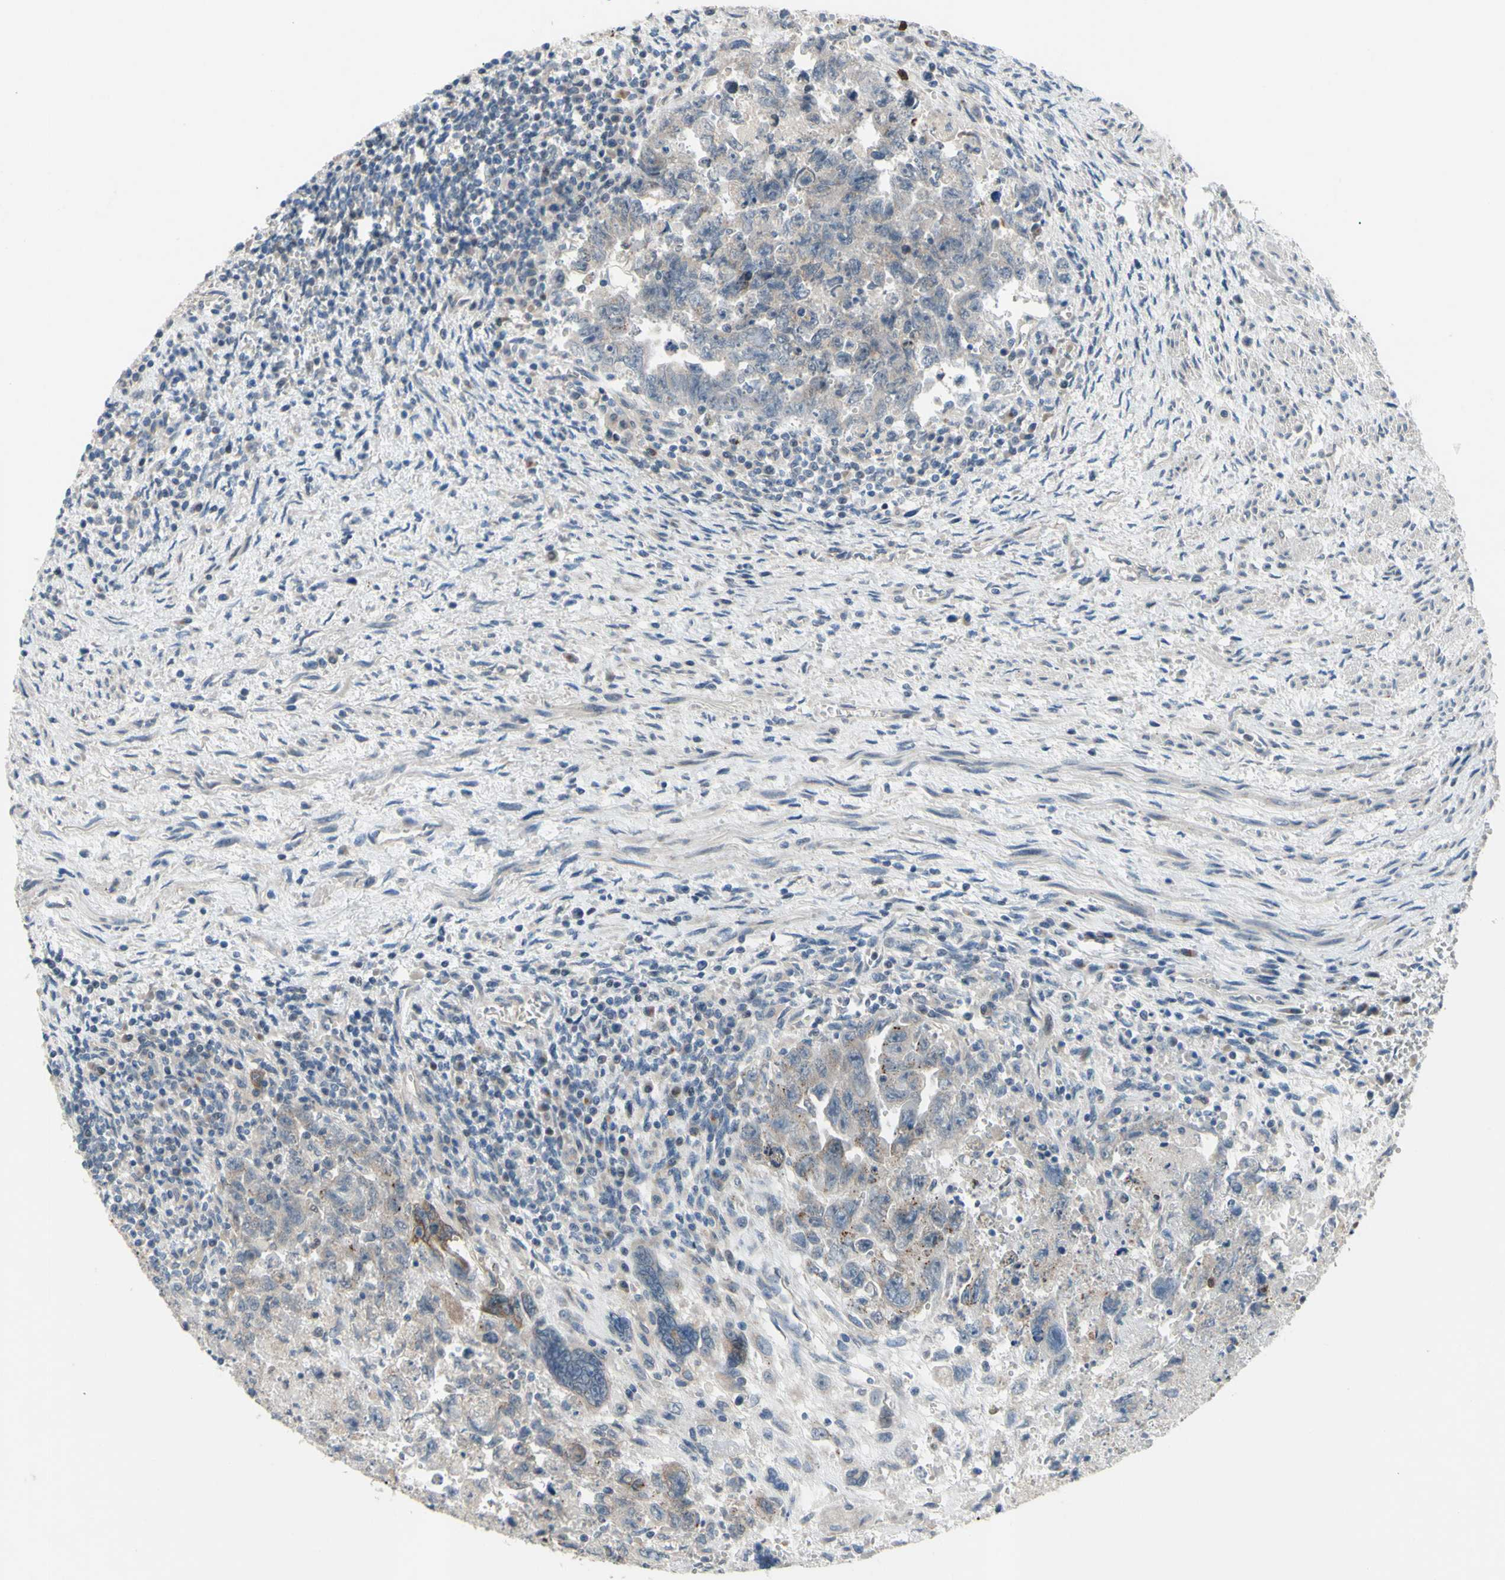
{"staining": {"intensity": "weak", "quantity": ">75%", "location": "nuclear"}, "tissue": "testis cancer", "cell_type": "Tumor cells", "image_type": "cancer", "snomed": [{"axis": "morphology", "description": "Carcinoma, Embryonal, NOS"}, {"axis": "topography", "description": "Testis"}], "caption": "Testis cancer stained with a protein marker displays weak staining in tumor cells.", "gene": "GRAMD2B", "patient": {"sex": "male", "age": 28}}